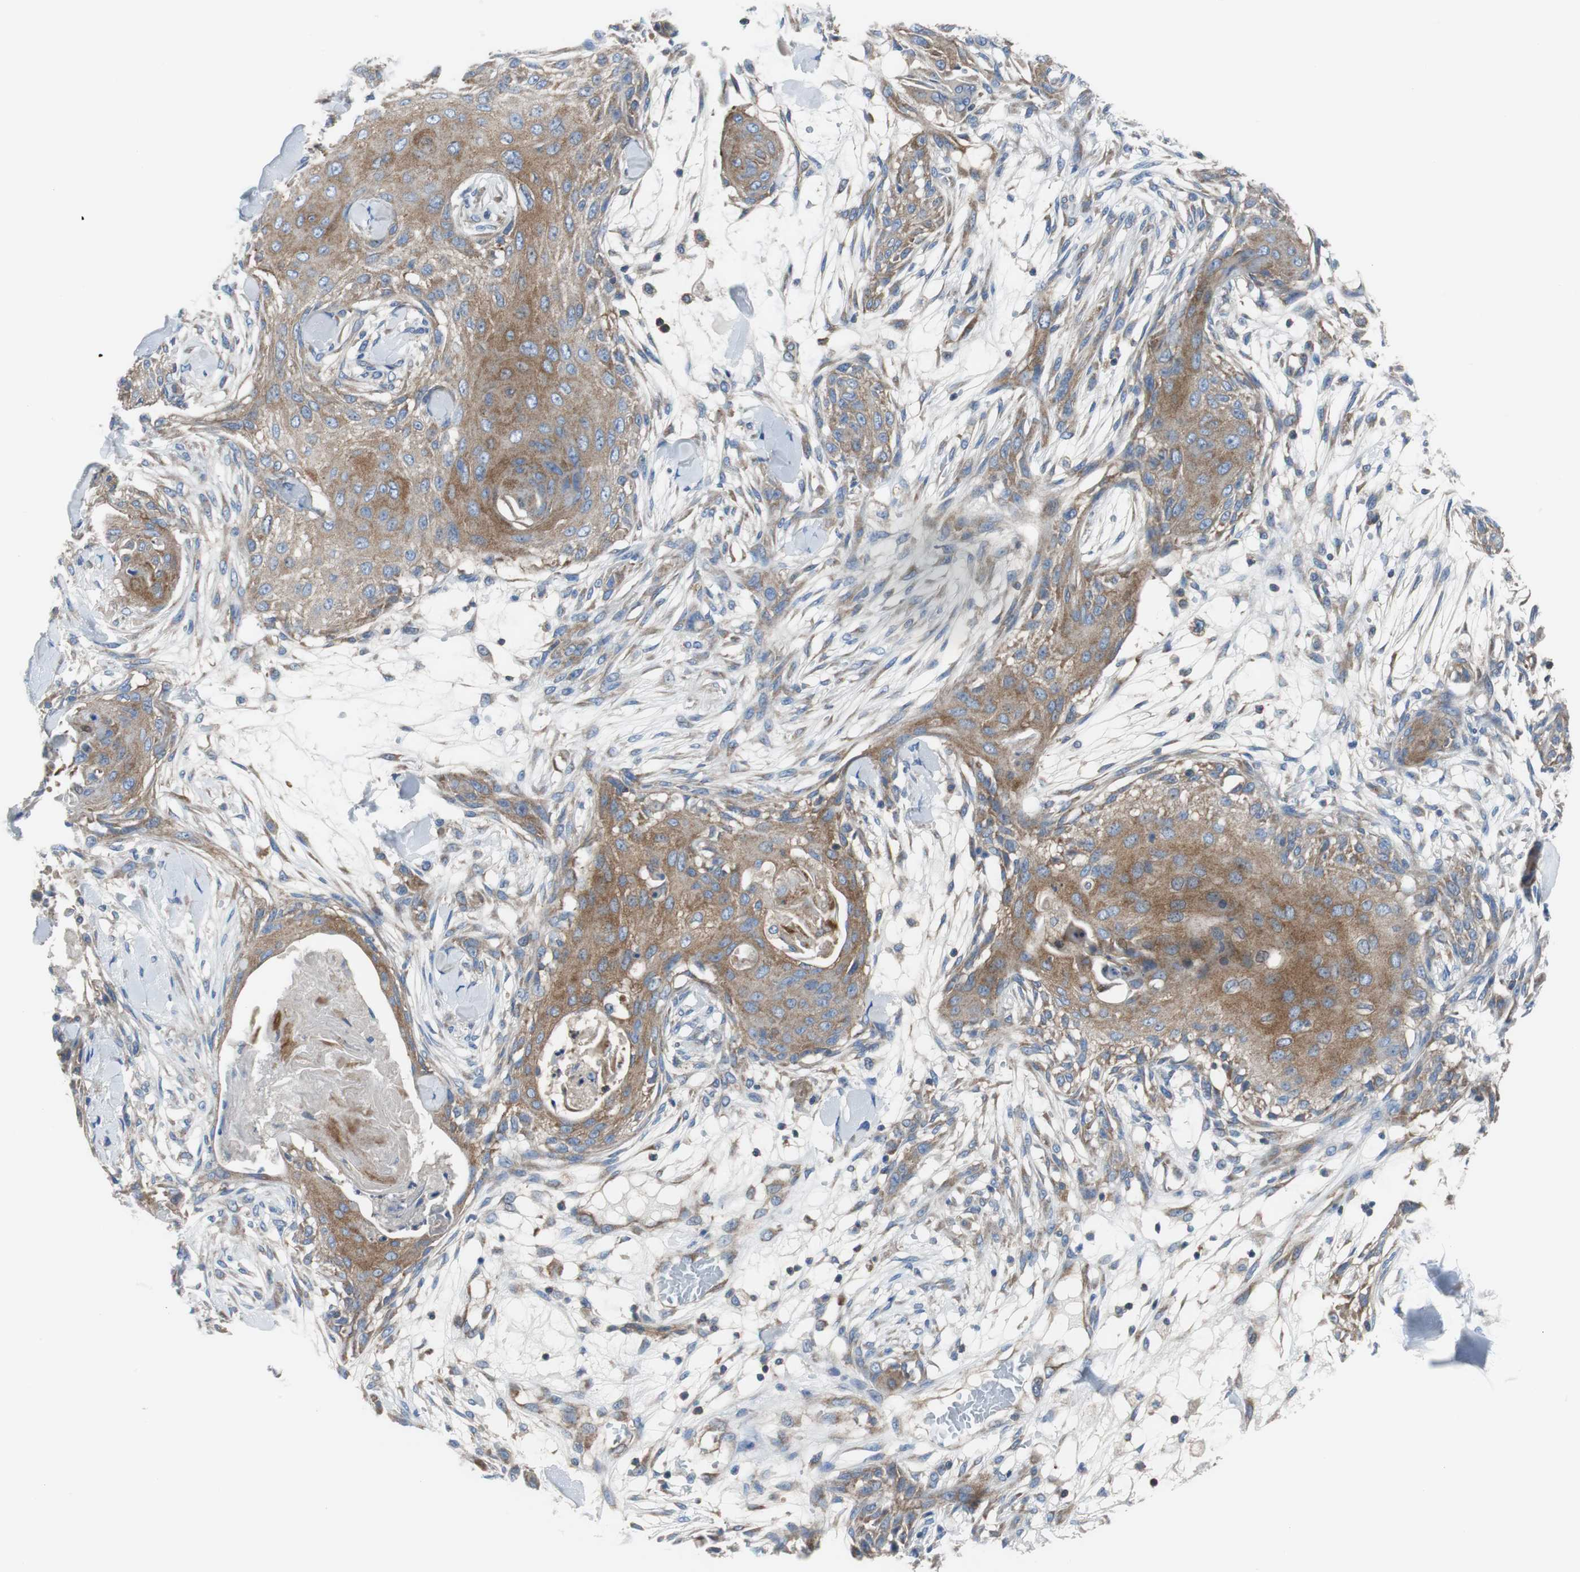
{"staining": {"intensity": "moderate", "quantity": ">75%", "location": "cytoplasmic/membranous"}, "tissue": "skin cancer", "cell_type": "Tumor cells", "image_type": "cancer", "snomed": [{"axis": "morphology", "description": "Squamous cell carcinoma, NOS"}, {"axis": "topography", "description": "Skin"}], "caption": "IHC micrograph of human skin cancer (squamous cell carcinoma) stained for a protein (brown), which displays medium levels of moderate cytoplasmic/membranous staining in approximately >75% of tumor cells.", "gene": "BRAF", "patient": {"sex": "female", "age": 59}}